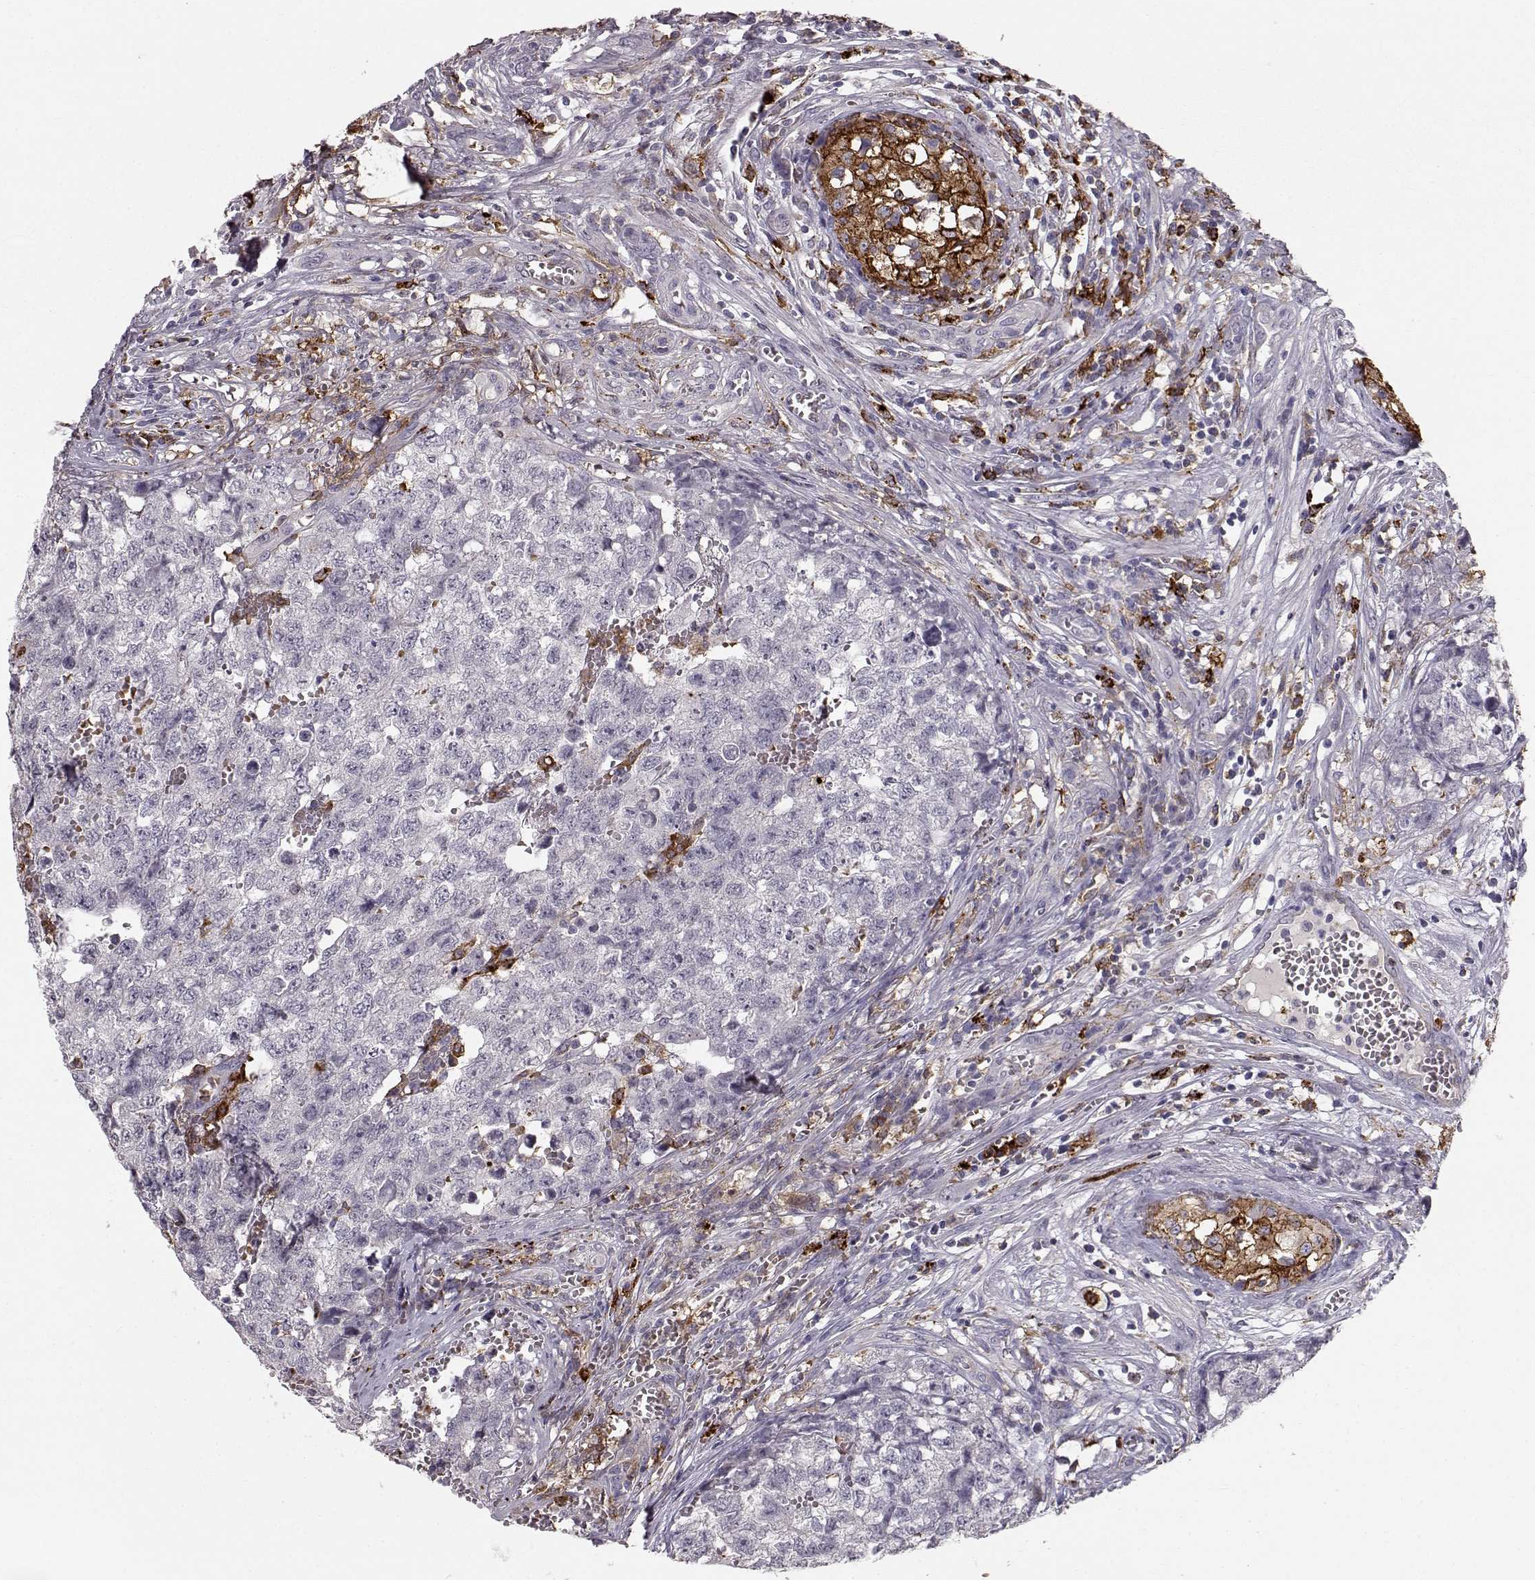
{"staining": {"intensity": "negative", "quantity": "none", "location": "none"}, "tissue": "testis cancer", "cell_type": "Tumor cells", "image_type": "cancer", "snomed": [{"axis": "morphology", "description": "Seminoma, NOS"}, {"axis": "morphology", "description": "Carcinoma, Embryonal, NOS"}, {"axis": "topography", "description": "Testis"}], "caption": "Immunohistochemical staining of human testis cancer (seminoma) displays no significant expression in tumor cells.", "gene": "CCNF", "patient": {"sex": "male", "age": 22}}